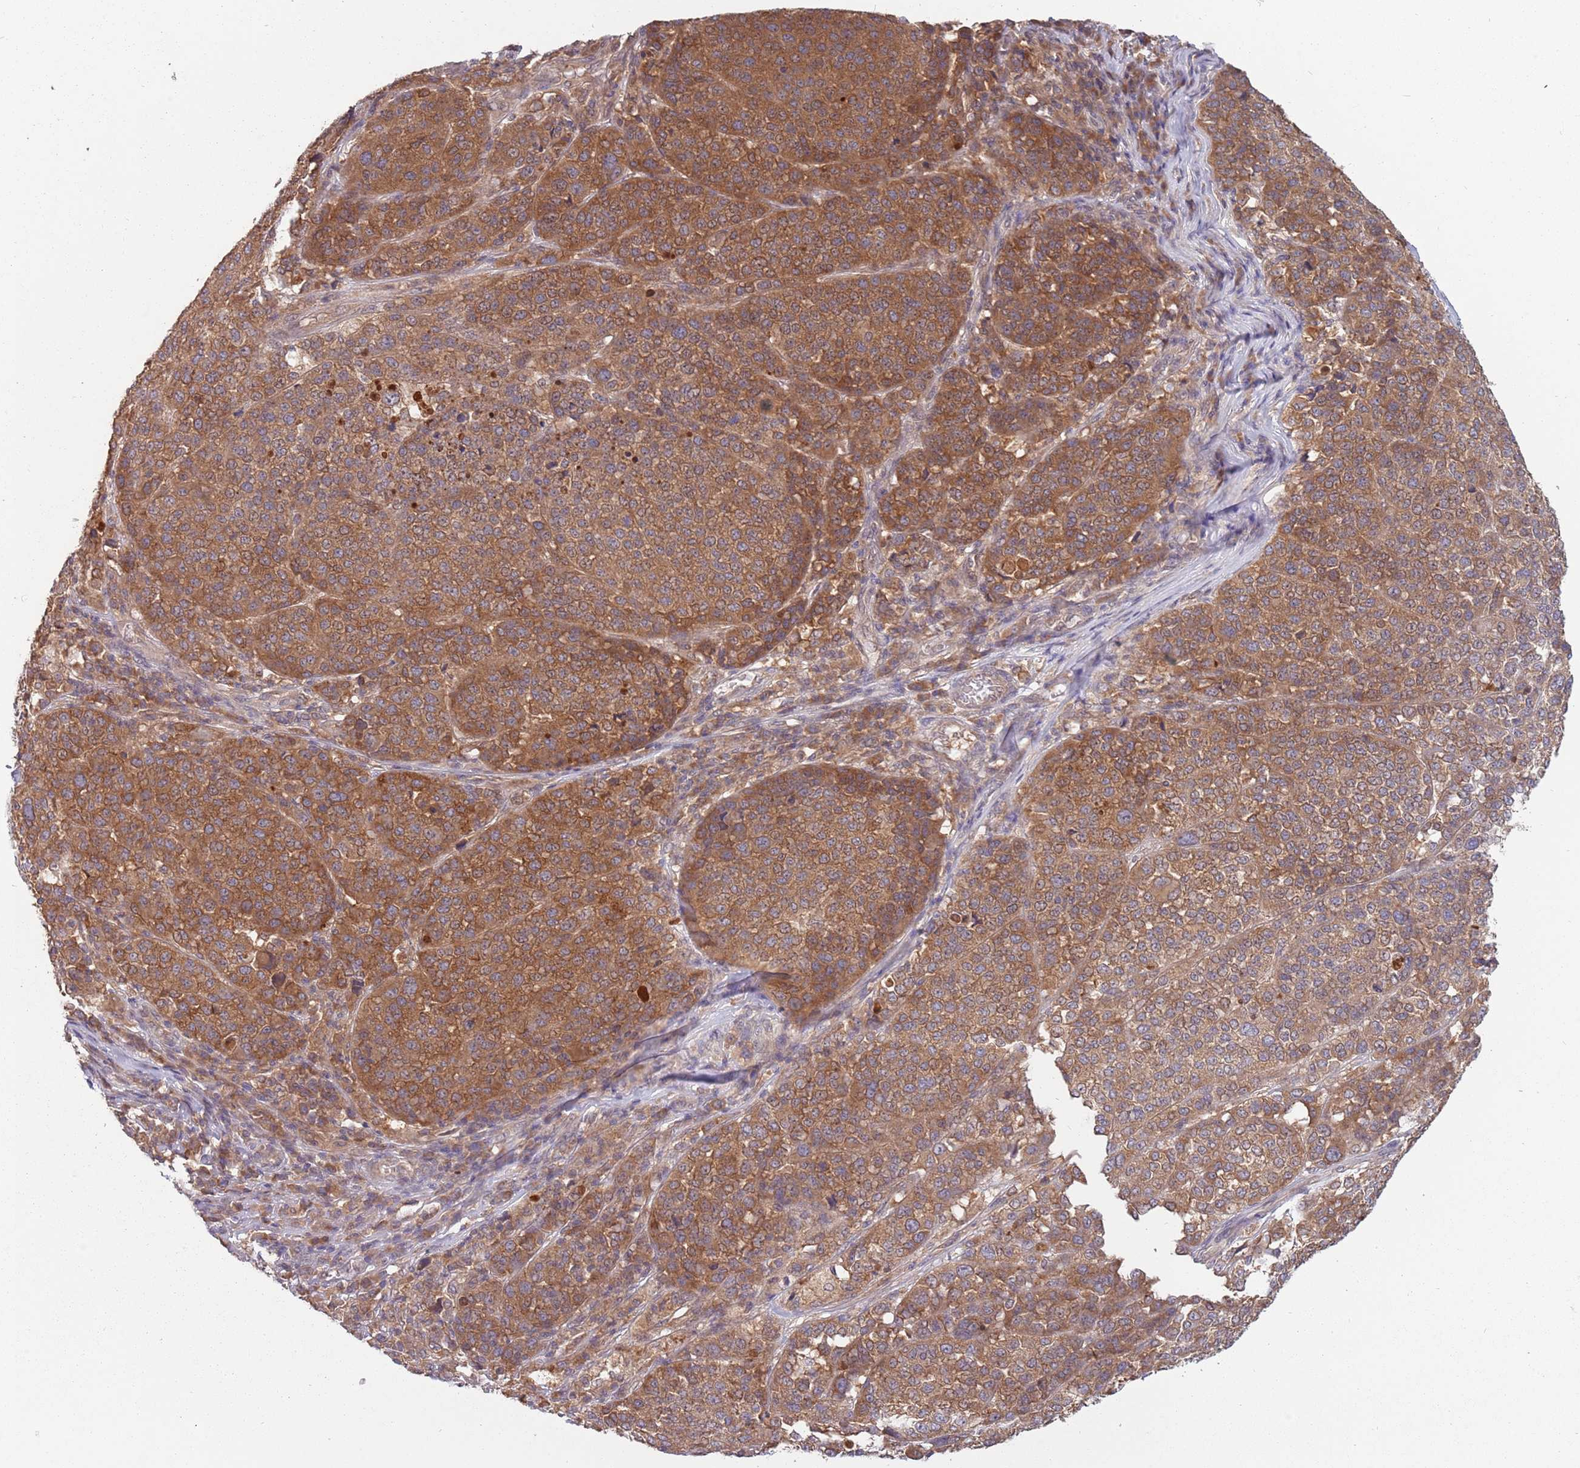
{"staining": {"intensity": "moderate", "quantity": ">75%", "location": "cytoplasmic/membranous"}, "tissue": "melanoma", "cell_type": "Tumor cells", "image_type": "cancer", "snomed": [{"axis": "morphology", "description": "Malignant melanoma, Metastatic site"}, {"axis": "topography", "description": "Lymph node"}], "caption": "Protein staining displays moderate cytoplasmic/membranous expression in approximately >75% of tumor cells in melanoma.", "gene": "USP32", "patient": {"sex": "male", "age": 44}}